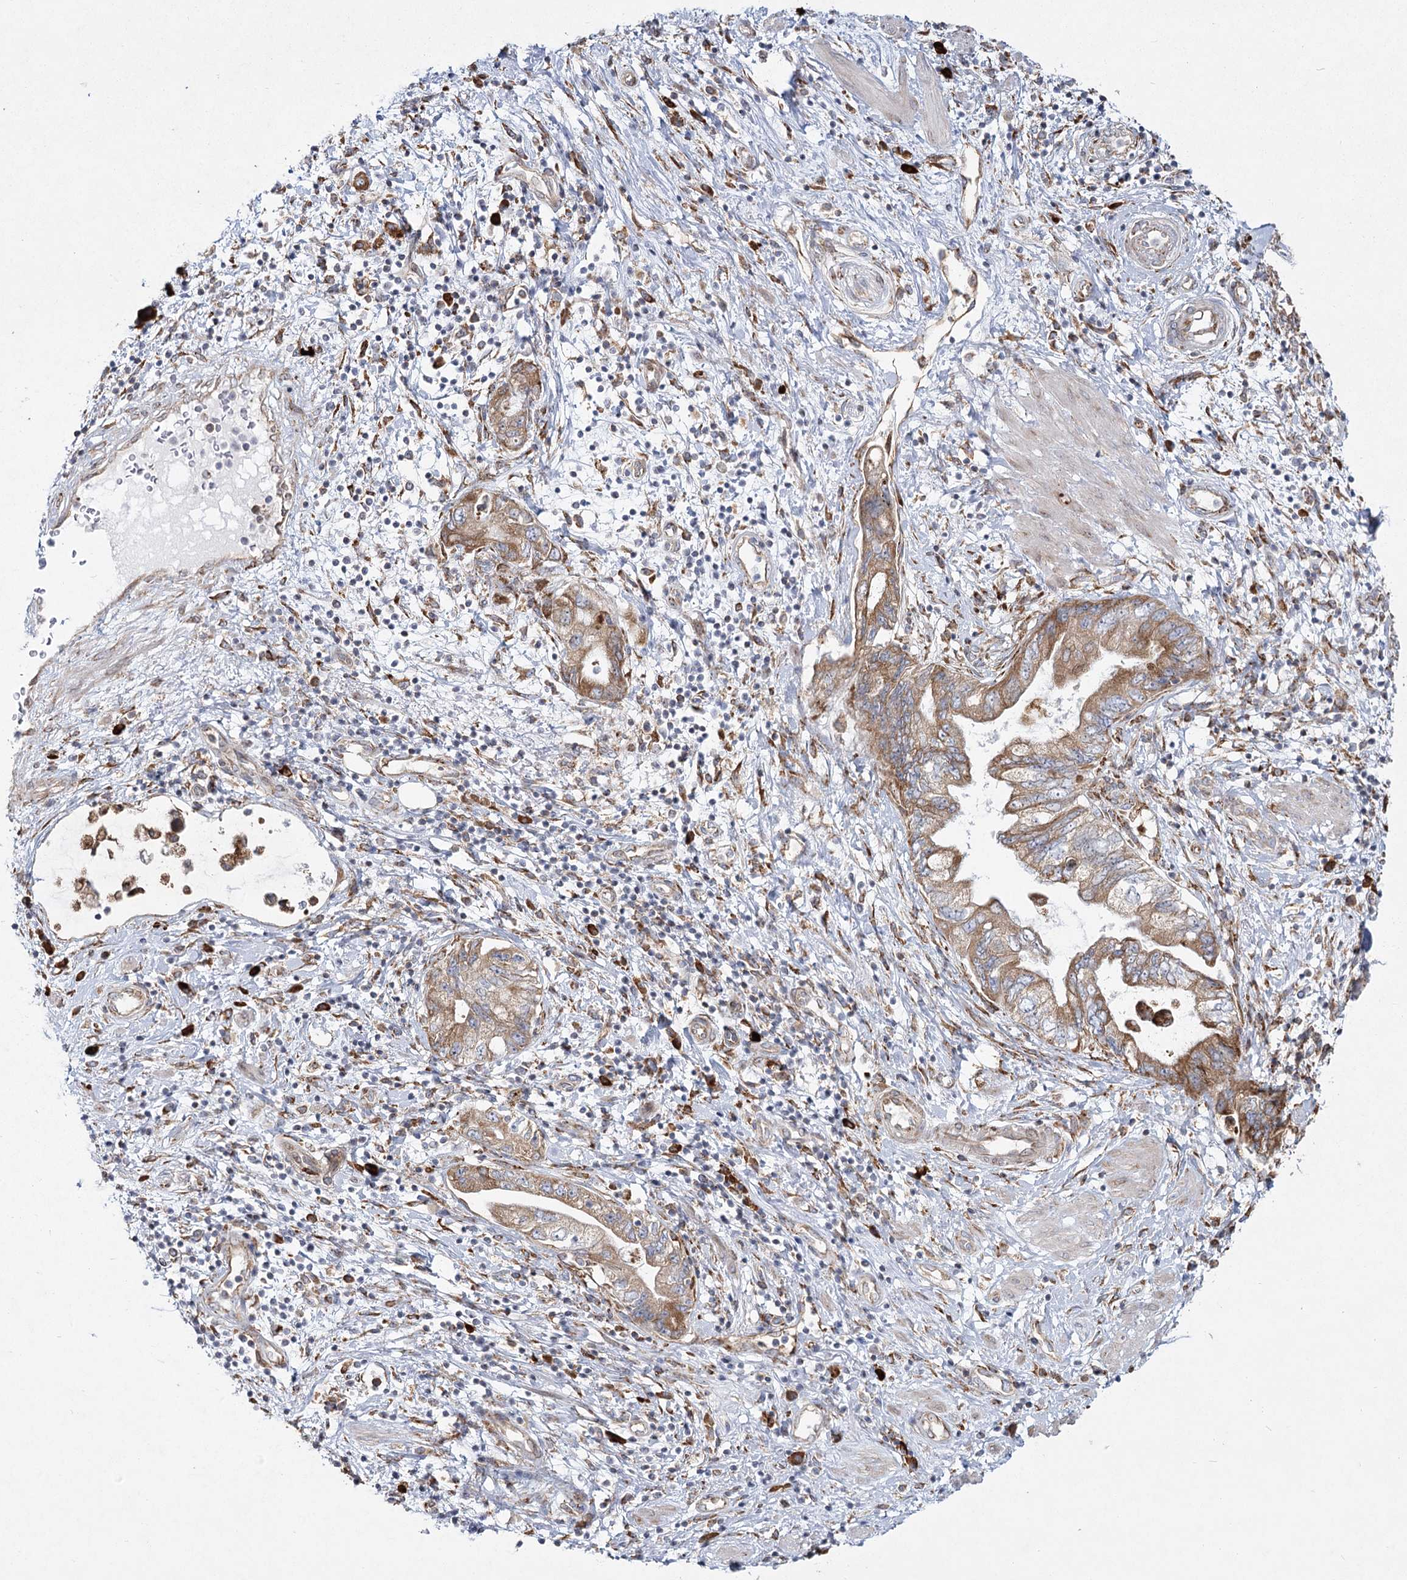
{"staining": {"intensity": "moderate", "quantity": "25%-75%", "location": "cytoplasmic/membranous"}, "tissue": "pancreatic cancer", "cell_type": "Tumor cells", "image_type": "cancer", "snomed": [{"axis": "morphology", "description": "Adenocarcinoma, NOS"}, {"axis": "topography", "description": "Pancreas"}], "caption": "Pancreatic cancer (adenocarcinoma) was stained to show a protein in brown. There is medium levels of moderate cytoplasmic/membranous staining in approximately 25%-75% of tumor cells. (DAB (3,3'-diaminobenzidine) IHC with brightfield microscopy, high magnification).", "gene": "NHLRC2", "patient": {"sex": "female", "age": 73}}